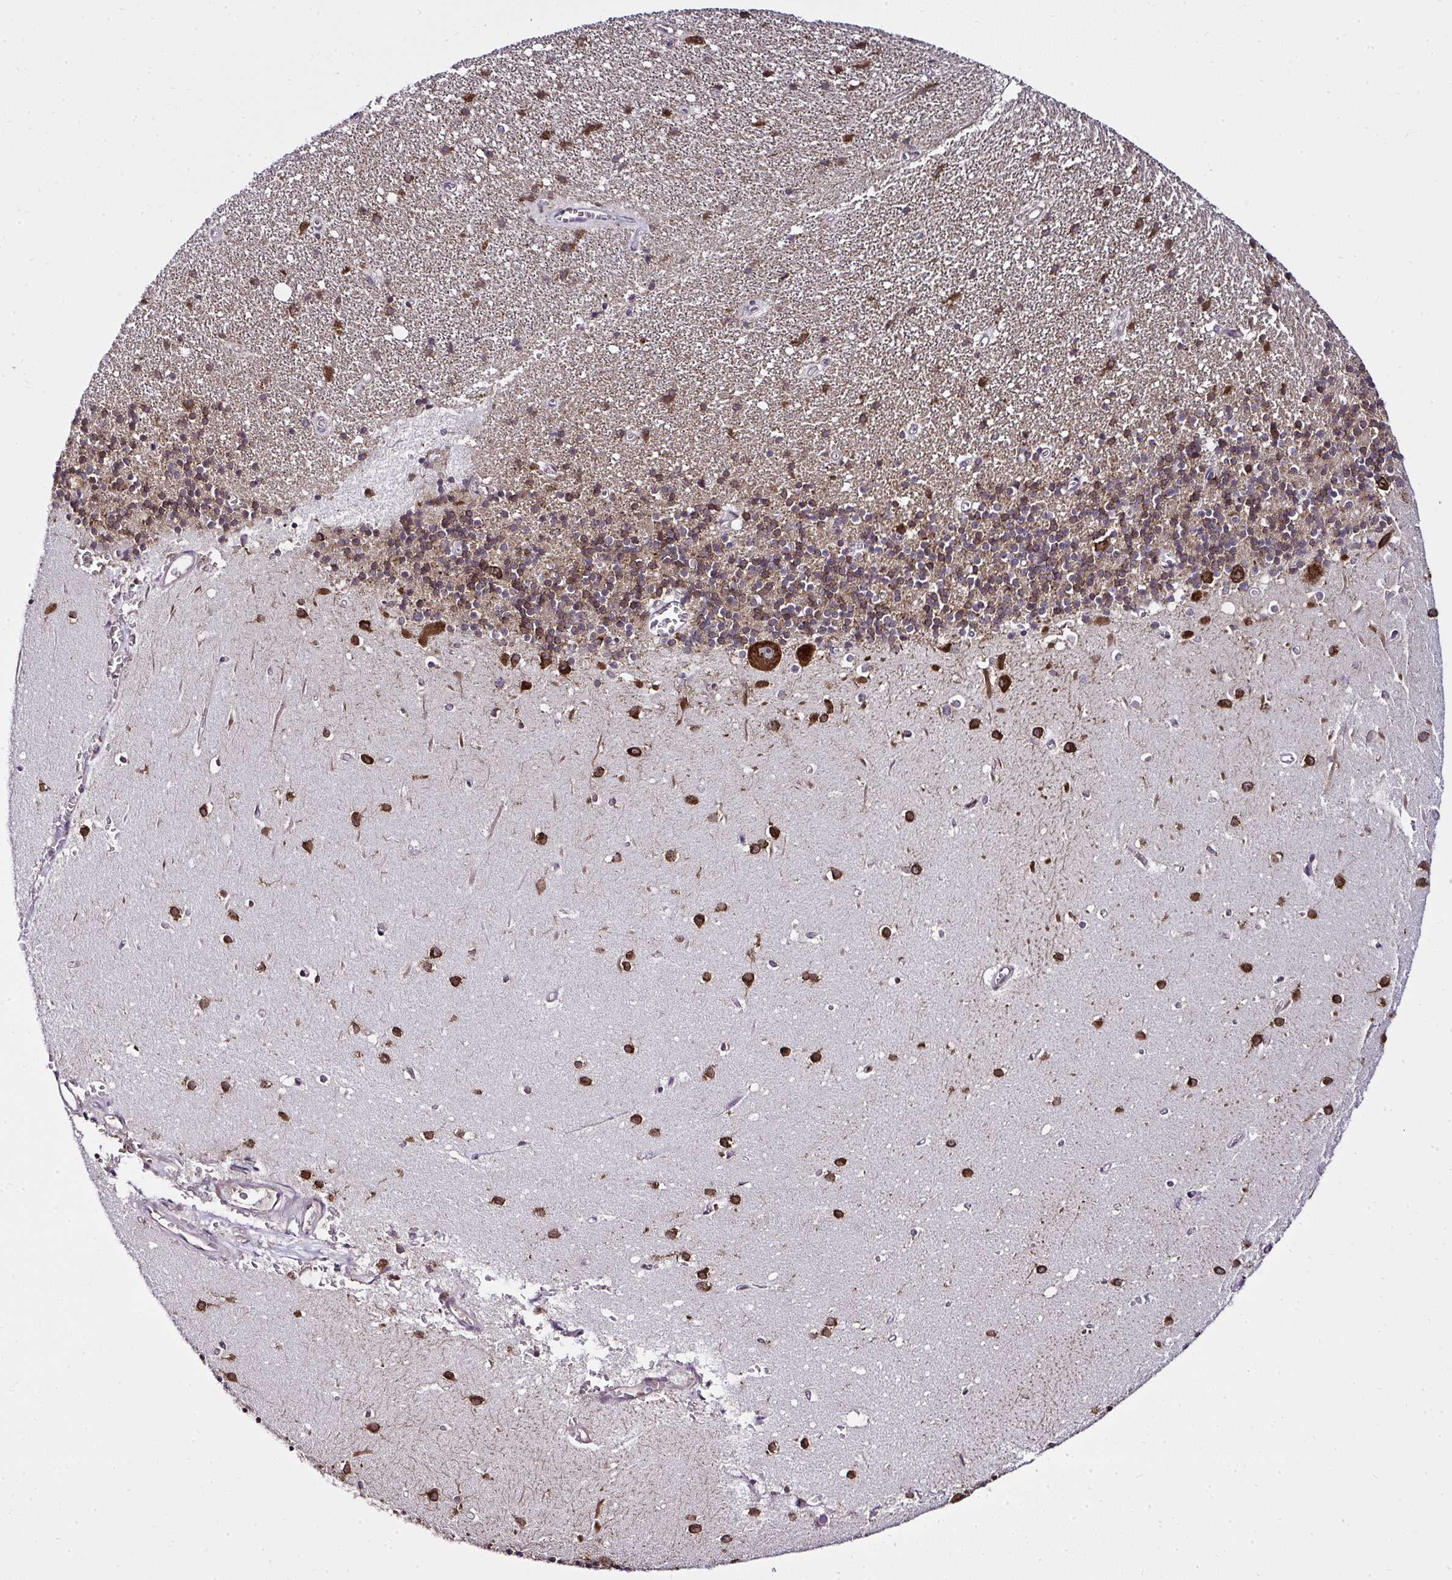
{"staining": {"intensity": "strong", "quantity": "25%-75%", "location": "cytoplasmic/membranous"}, "tissue": "cerebellum", "cell_type": "Cells in granular layer", "image_type": "normal", "snomed": [{"axis": "morphology", "description": "Normal tissue, NOS"}, {"axis": "topography", "description": "Cerebellum"}], "caption": "Human cerebellum stained for a protein (brown) shows strong cytoplasmic/membranous positive positivity in about 25%-75% of cells in granular layer.", "gene": "RPS7", "patient": {"sex": "male", "age": 54}}